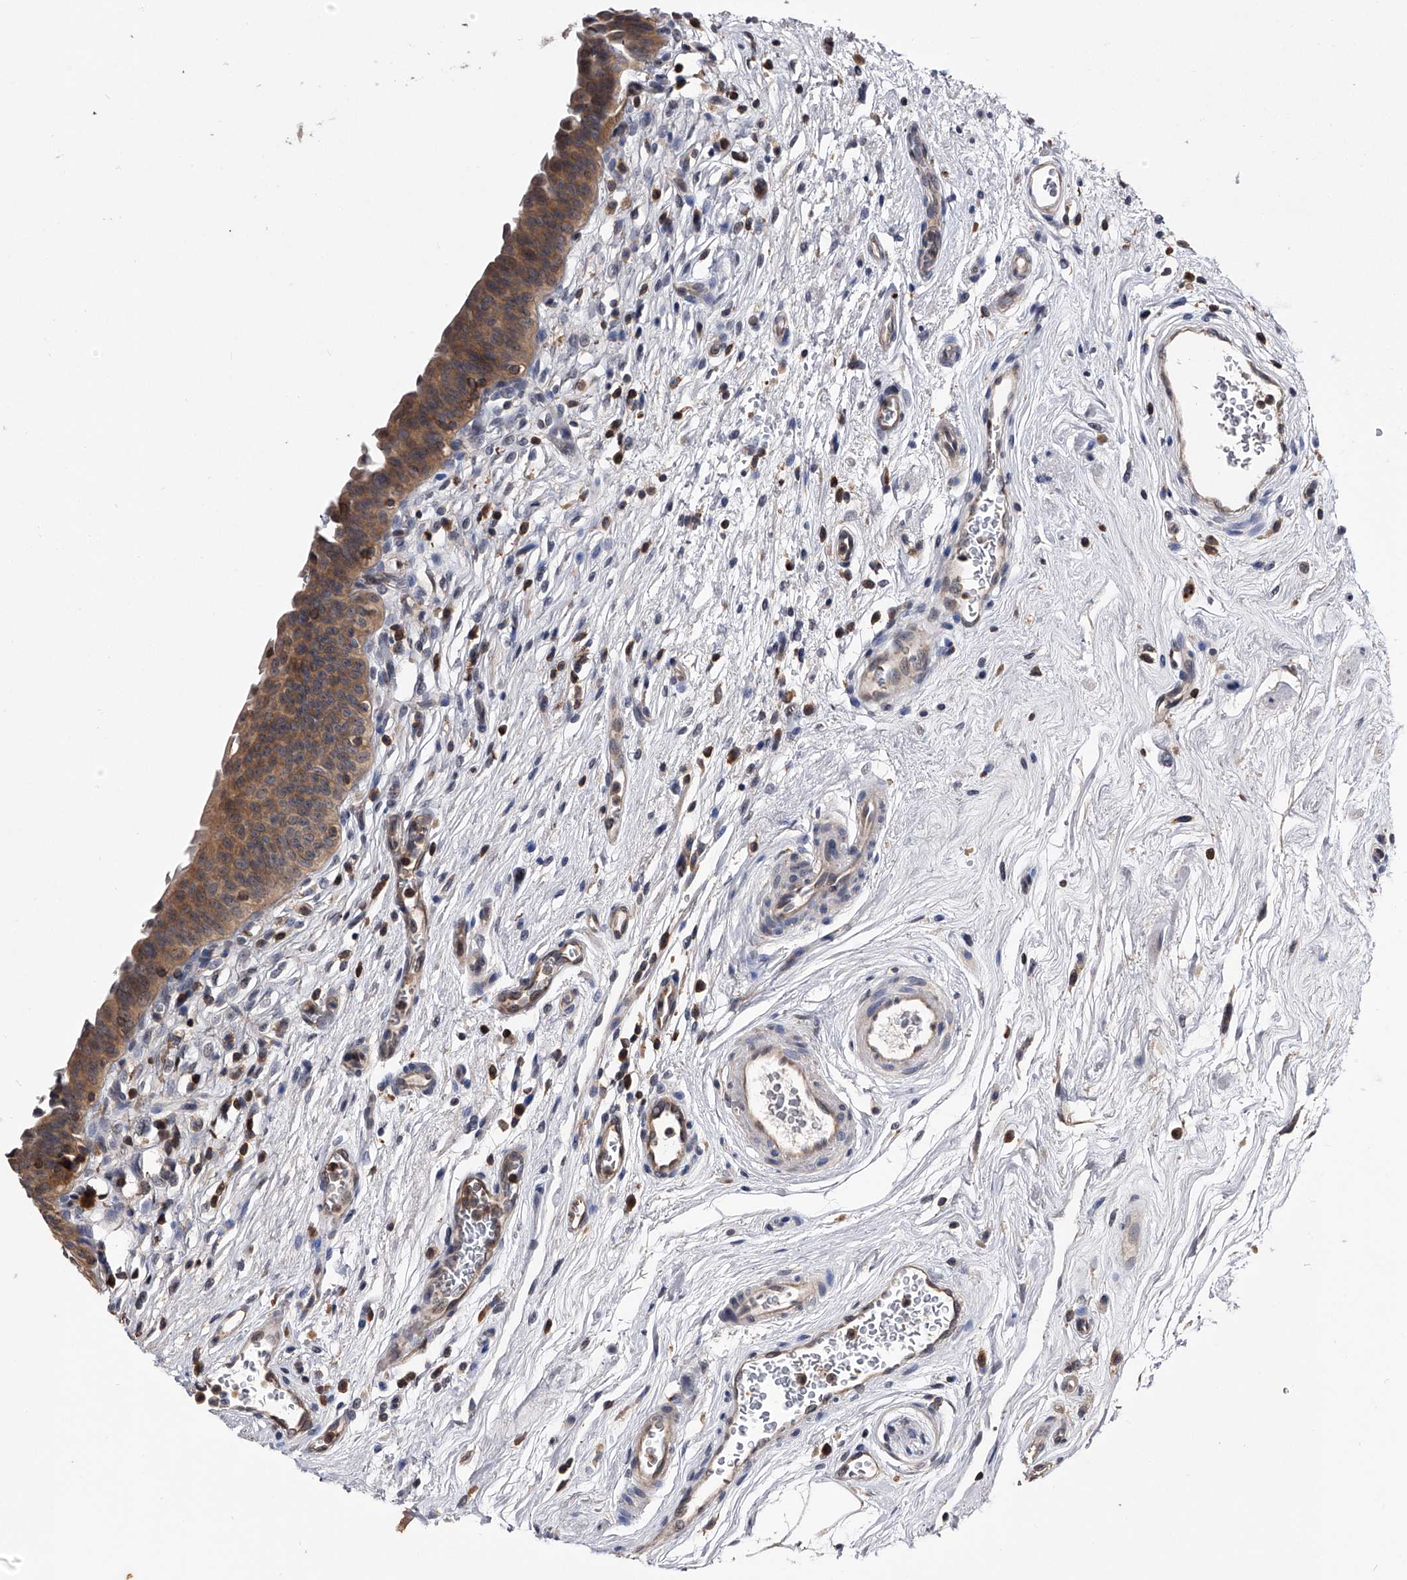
{"staining": {"intensity": "moderate", "quantity": ">75%", "location": "cytoplasmic/membranous"}, "tissue": "urinary bladder", "cell_type": "Urothelial cells", "image_type": "normal", "snomed": [{"axis": "morphology", "description": "Normal tissue, NOS"}, {"axis": "topography", "description": "Urinary bladder"}], "caption": "Immunohistochemistry (IHC) (DAB (3,3'-diaminobenzidine)) staining of normal urinary bladder reveals moderate cytoplasmic/membranous protein expression in approximately >75% of urothelial cells. Using DAB (brown) and hematoxylin (blue) stains, captured at high magnification using brightfield microscopy.", "gene": "PAN3", "patient": {"sex": "male", "age": 83}}